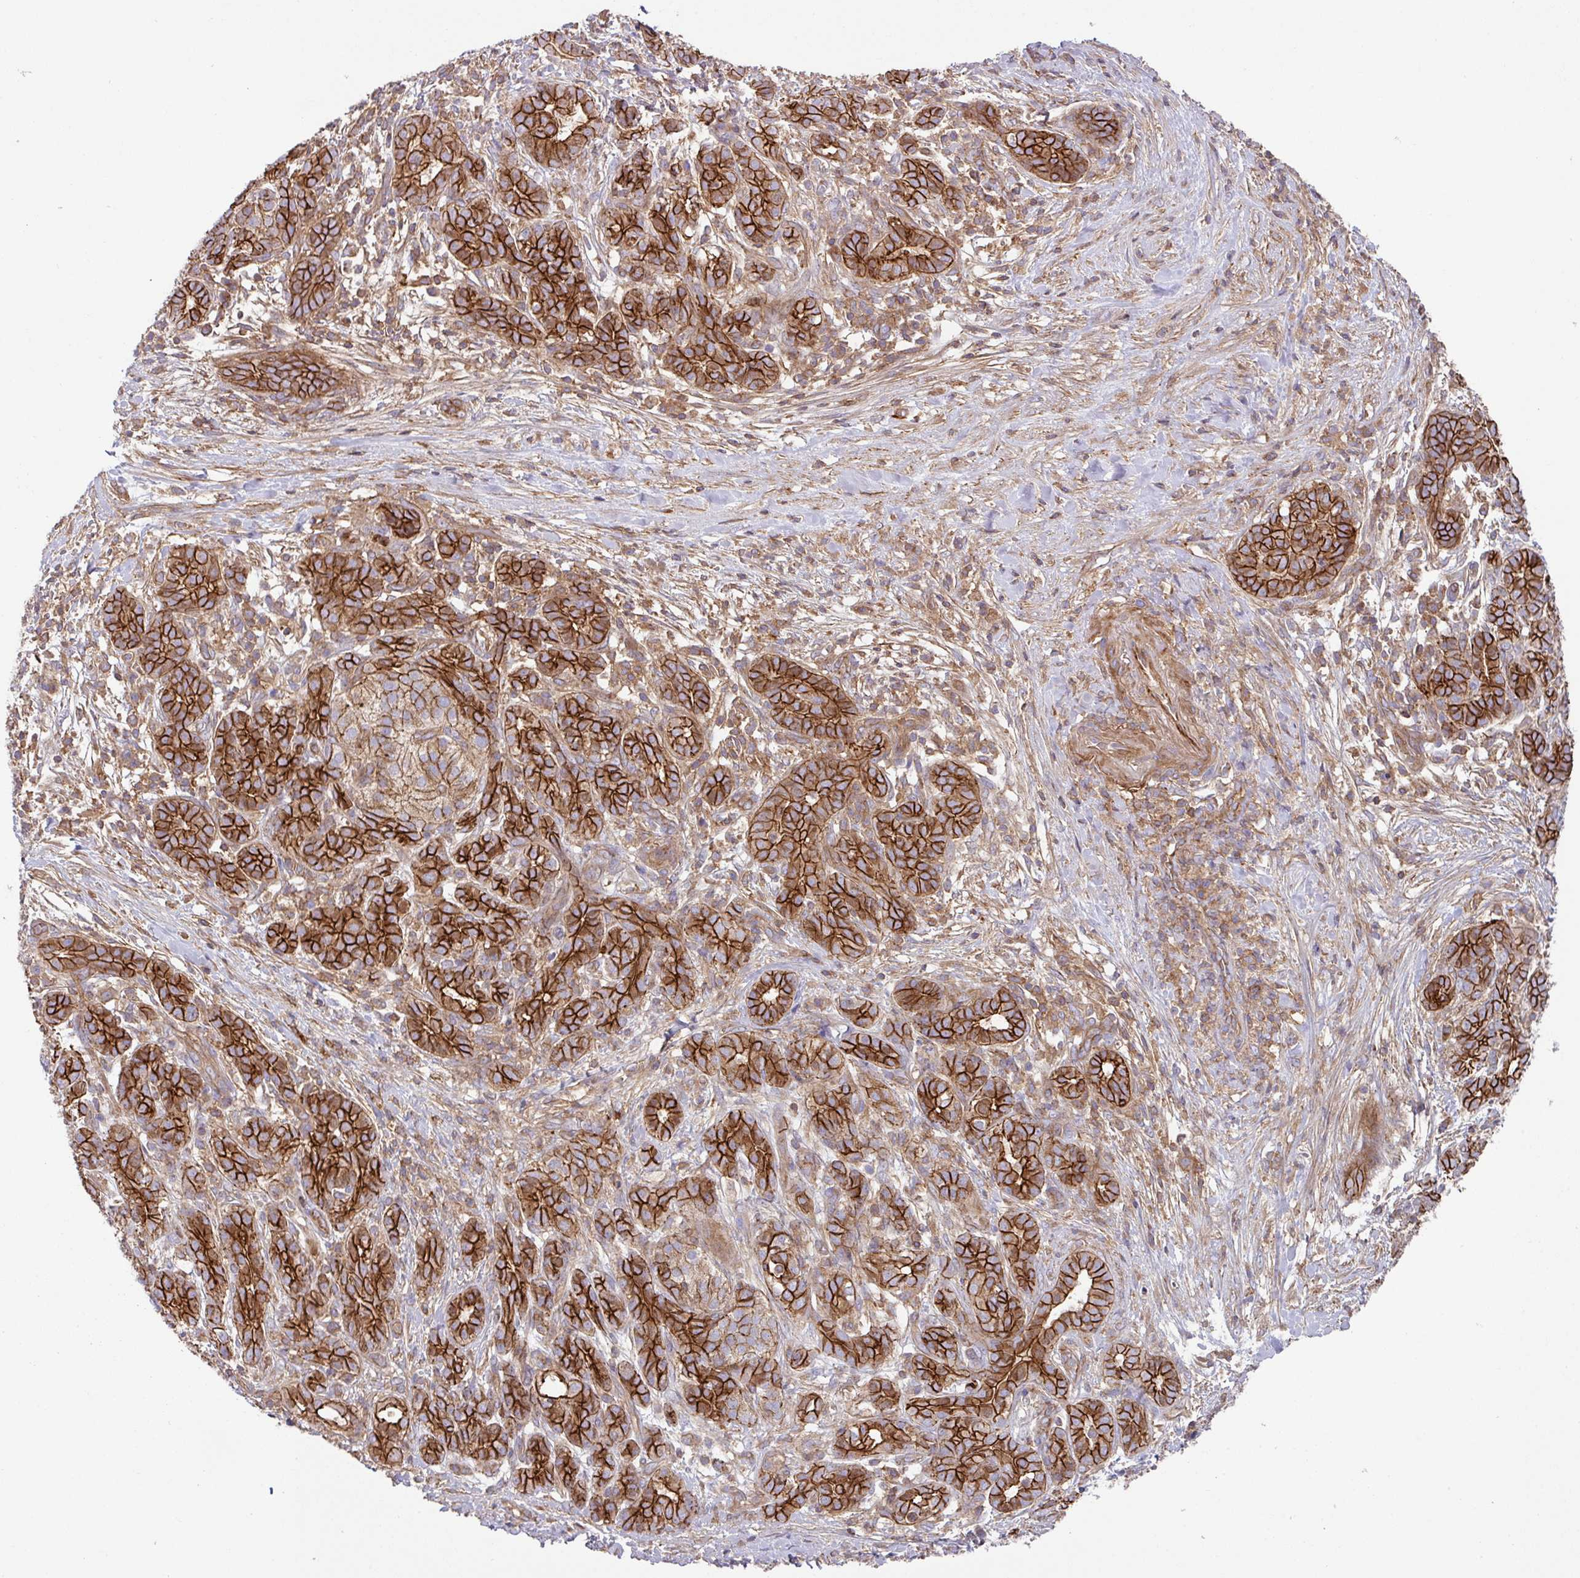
{"staining": {"intensity": "strong", "quantity": ">75%", "location": "cytoplasmic/membranous"}, "tissue": "pancreatic cancer", "cell_type": "Tumor cells", "image_type": "cancer", "snomed": [{"axis": "morphology", "description": "Adenocarcinoma, NOS"}, {"axis": "topography", "description": "Pancreas"}], "caption": "There is high levels of strong cytoplasmic/membranous staining in tumor cells of pancreatic cancer (adenocarcinoma), as demonstrated by immunohistochemical staining (brown color).", "gene": "RIC1", "patient": {"sex": "male", "age": 44}}